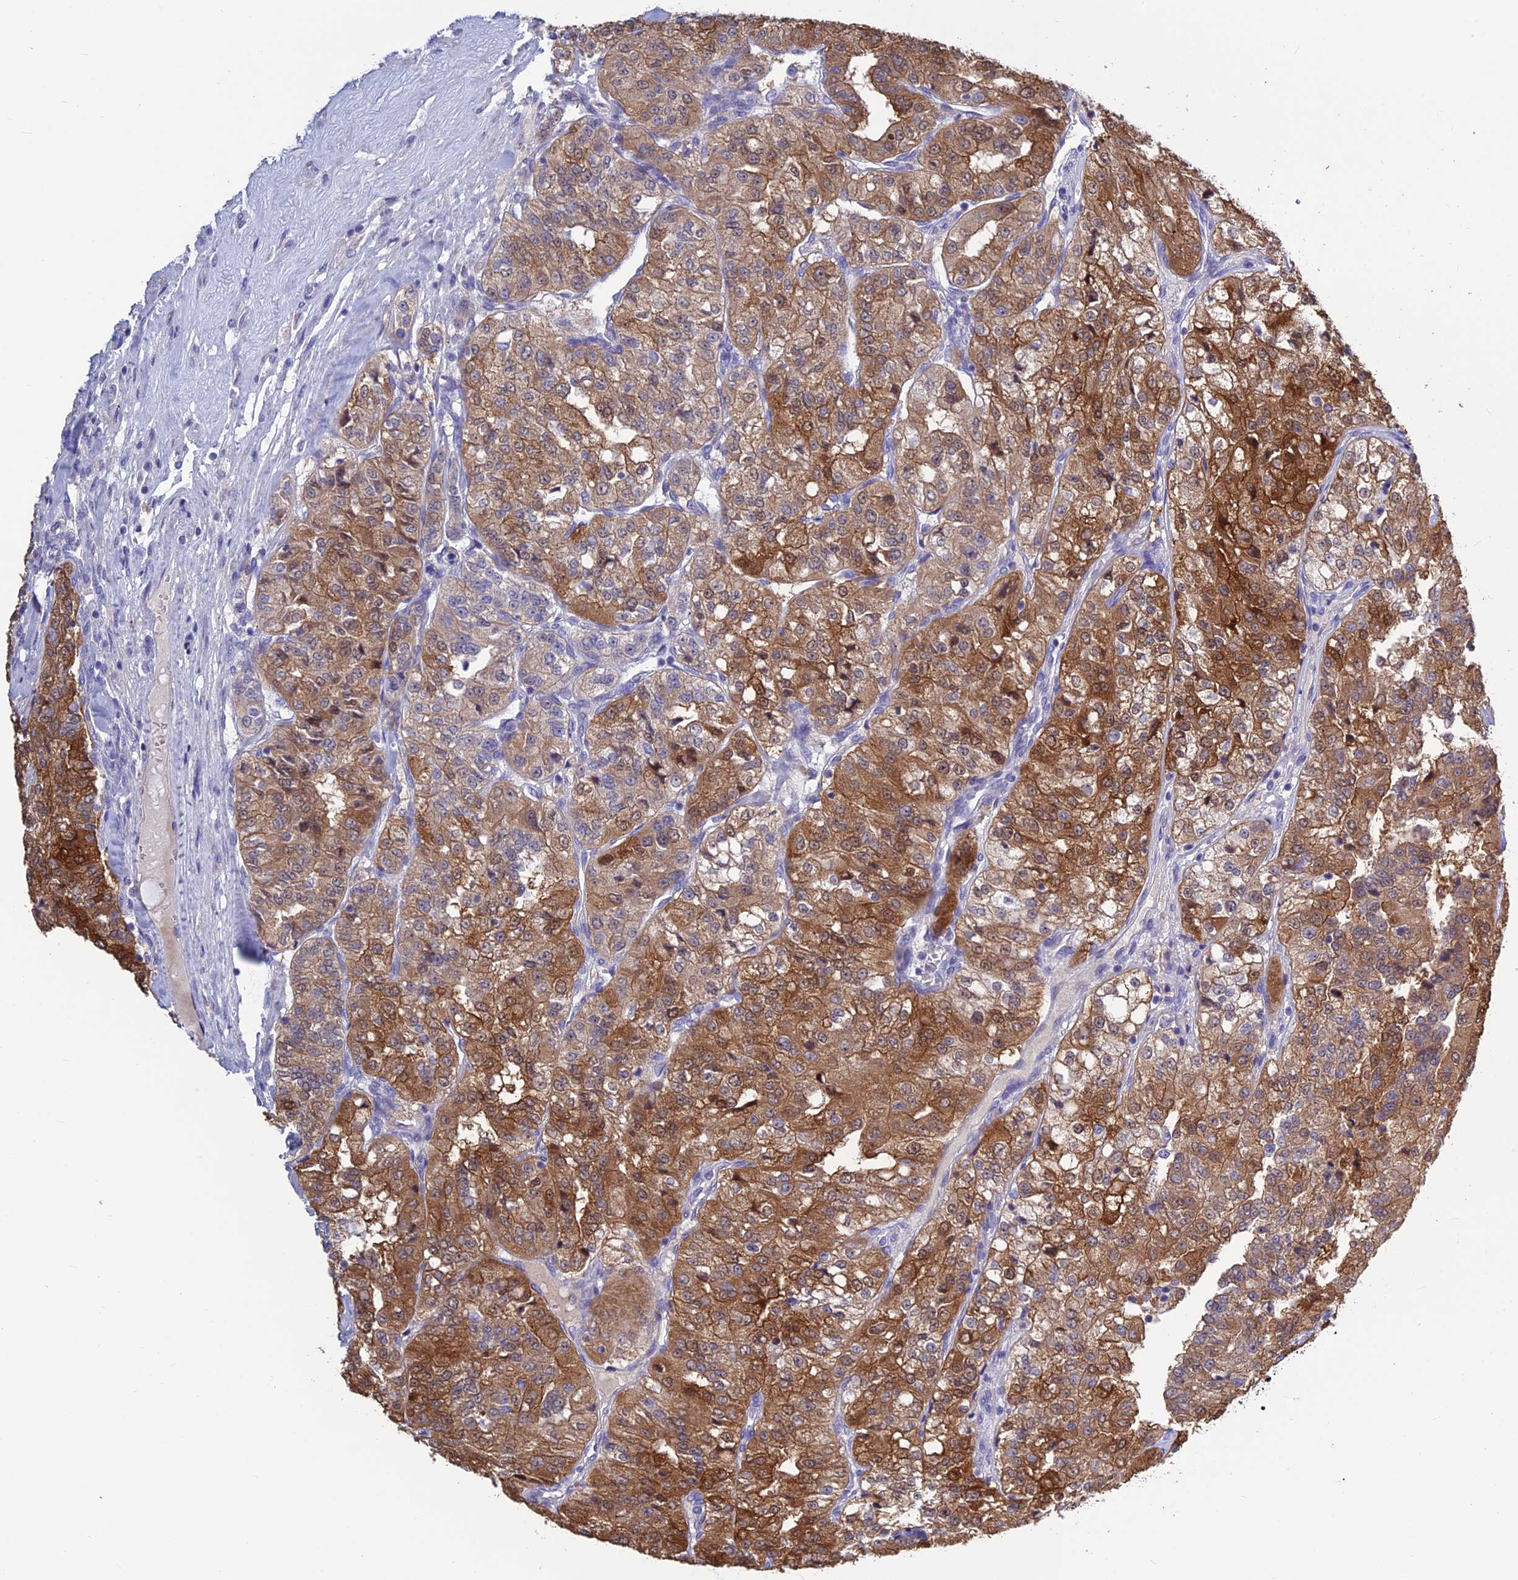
{"staining": {"intensity": "moderate", "quantity": ">75%", "location": "cytoplasmic/membranous"}, "tissue": "renal cancer", "cell_type": "Tumor cells", "image_type": "cancer", "snomed": [{"axis": "morphology", "description": "Adenocarcinoma, NOS"}, {"axis": "topography", "description": "Kidney"}], "caption": "Immunohistochemistry (IHC) micrograph of adenocarcinoma (renal) stained for a protein (brown), which exhibits medium levels of moderate cytoplasmic/membranous expression in approximately >75% of tumor cells.", "gene": "BHMT2", "patient": {"sex": "female", "age": 63}}